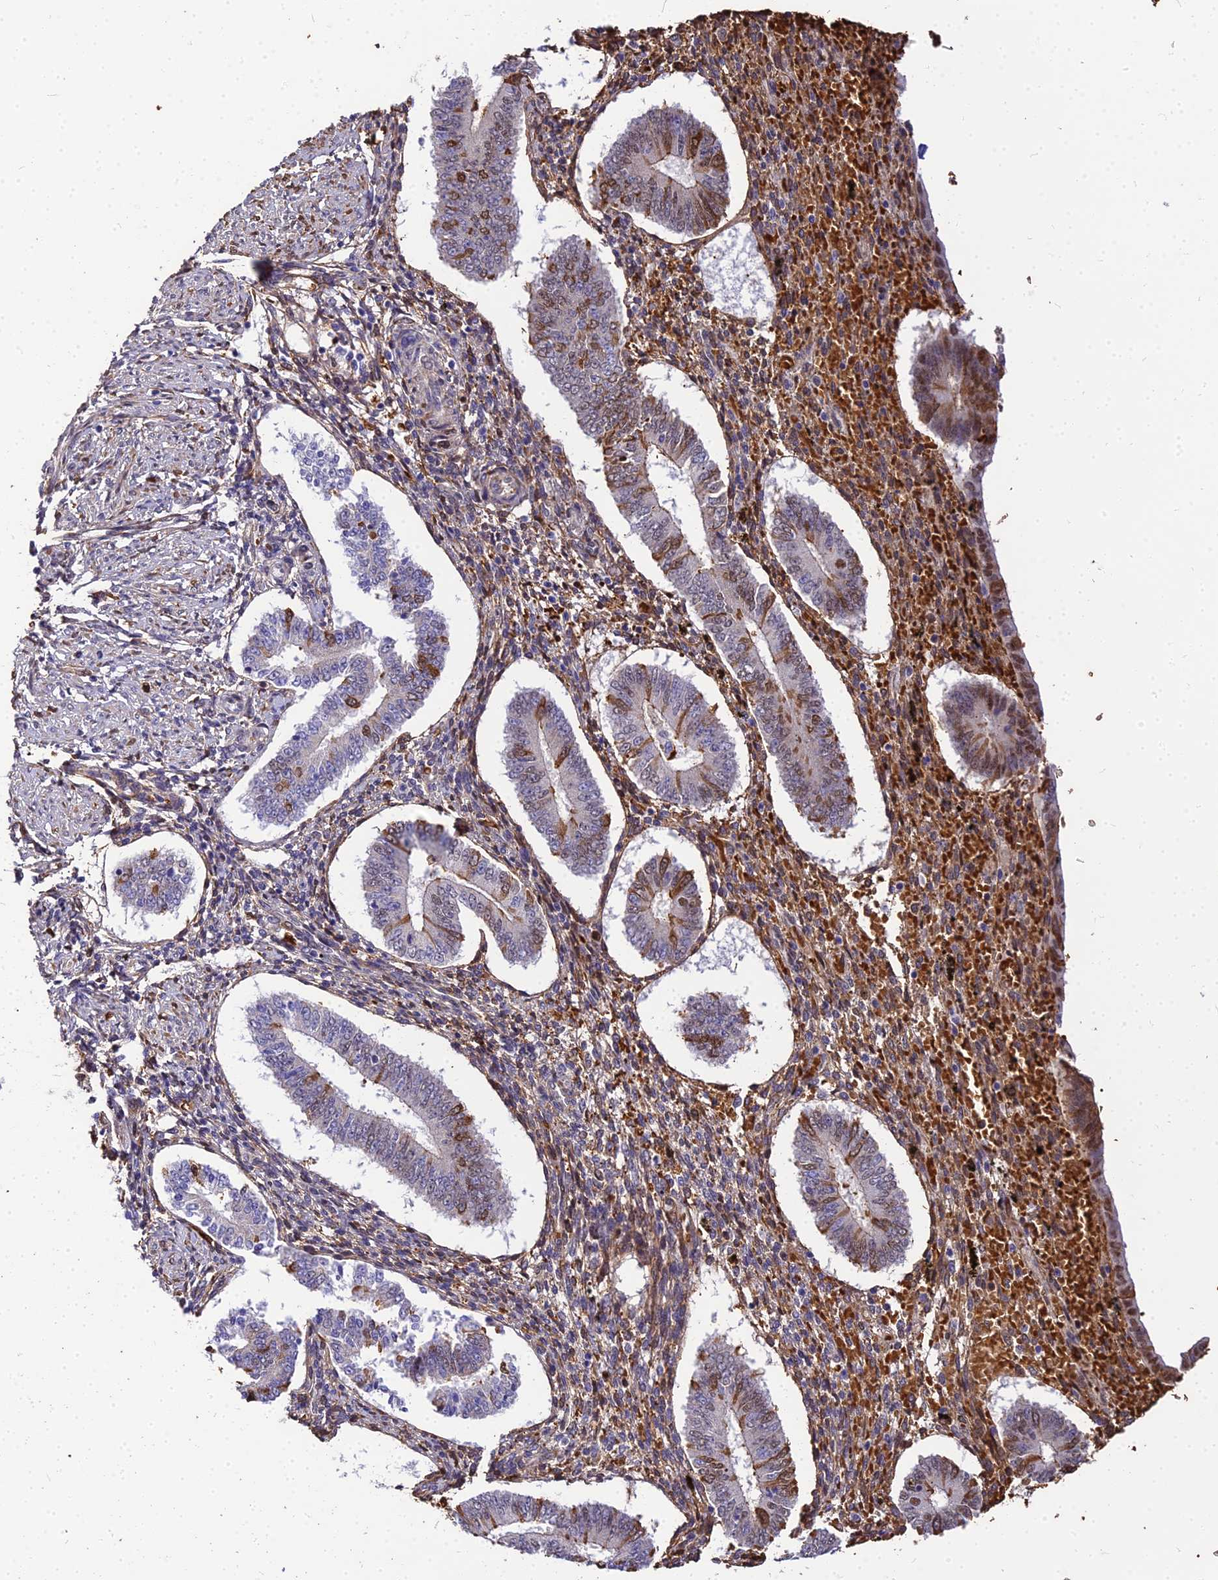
{"staining": {"intensity": "negative", "quantity": "none", "location": "none"}, "tissue": "endometrium", "cell_type": "Cells in endometrial stroma", "image_type": "normal", "snomed": [{"axis": "morphology", "description": "Normal tissue, NOS"}, {"axis": "topography", "description": "Endometrium"}], "caption": "Normal endometrium was stained to show a protein in brown. There is no significant expression in cells in endometrial stroma. The staining was performed using DAB (3,3'-diaminobenzidine) to visualize the protein expression in brown, while the nuclei were stained in blue with hematoxylin (Magnification: 20x).", "gene": "BCL9", "patient": {"sex": "female", "age": 42}}